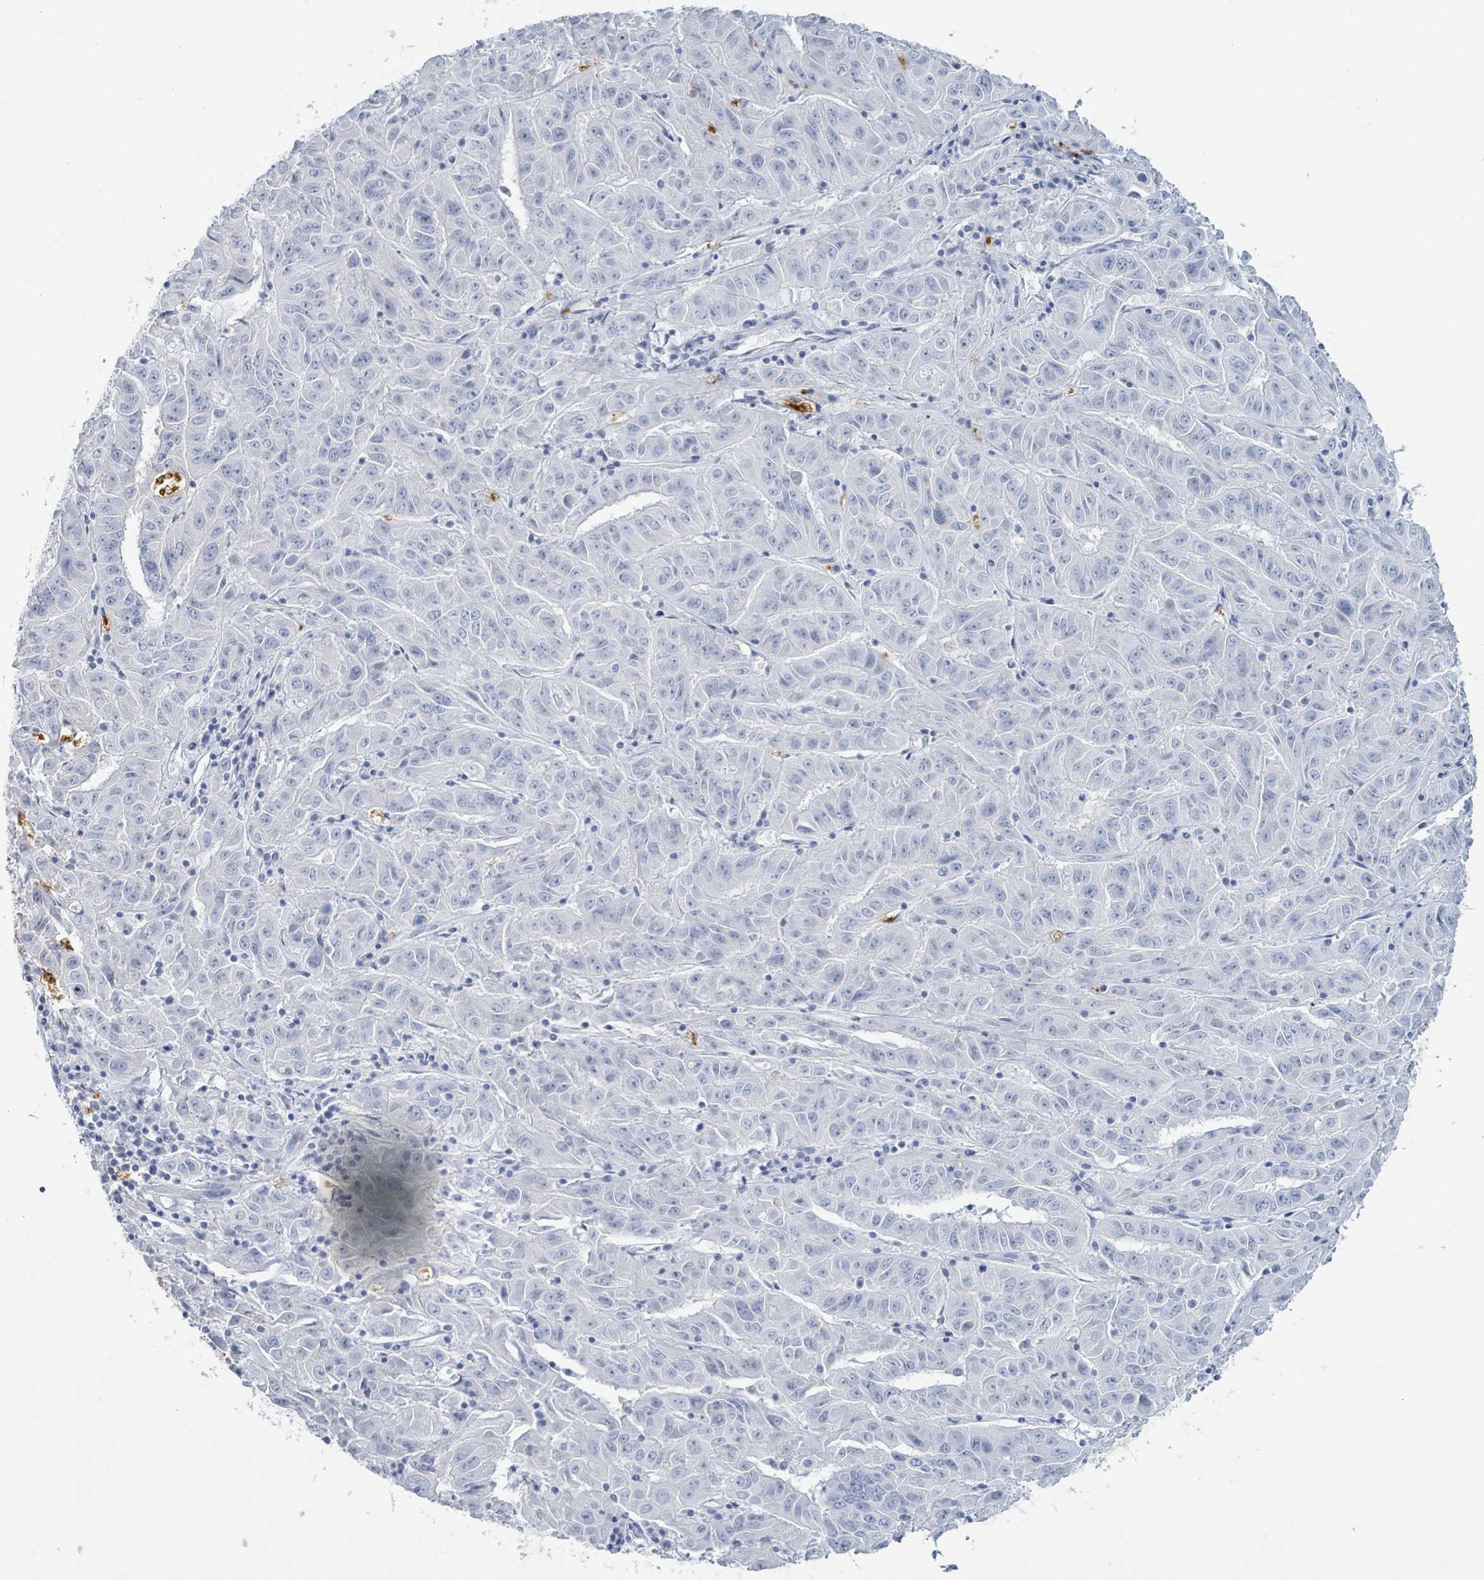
{"staining": {"intensity": "negative", "quantity": "none", "location": "none"}, "tissue": "pancreatic cancer", "cell_type": "Tumor cells", "image_type": "cancer", "snomed": [{"axis": "morphology", "description": "Adenocarcinoma, NOS"}, {"axis": "topography", "description": "Pancreas"}], "caption": "Immunohistochemical staining of human pancreatic cancer displays no significant staining in tumor cells.", "gene": "DEFA4", "patient": {"sex": "male", "age": 63}}